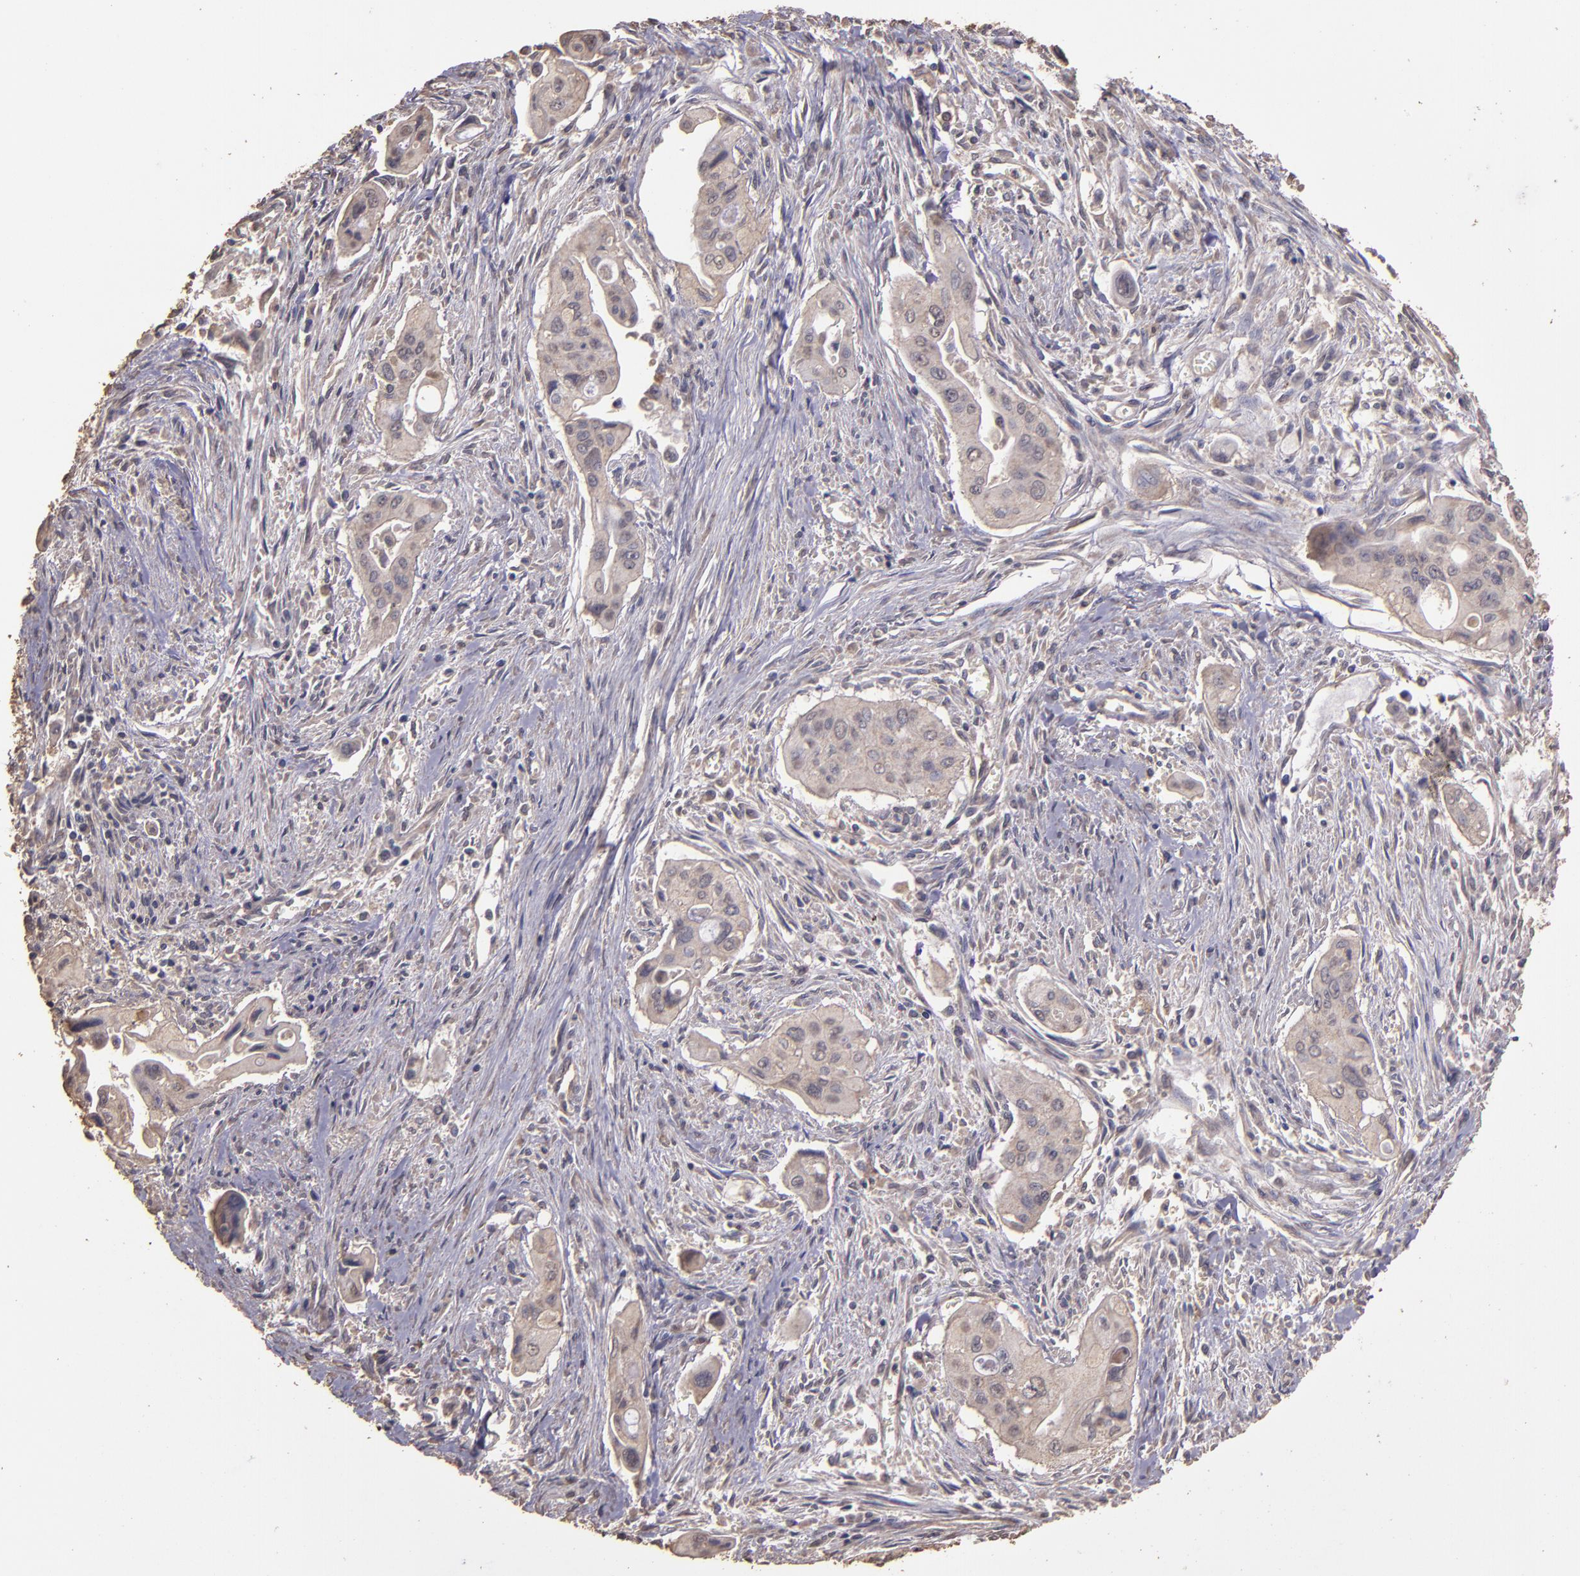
{"staining": {"intensity": "weak", "quantity": ">75%", "location": "cytoplasmic/membranous"}, "tissue": "pancreatic cancer", "cell_type": "Tumor cells", "image_type": "cancer", "snomed": [{"axis": "morphology", "description": "Adenocarcinoma, NOS"}, {"axis": "topography", "description": "Pancreas"}], "caption": "Human adenocarcinoma (pancreatic) stained with a brown dye shows weak cytoplasmic/membranous positive expression in approximately >75% of tumor cells.", "gene": "HECTD1", "patient": {"sex": "male", "age": 77}}